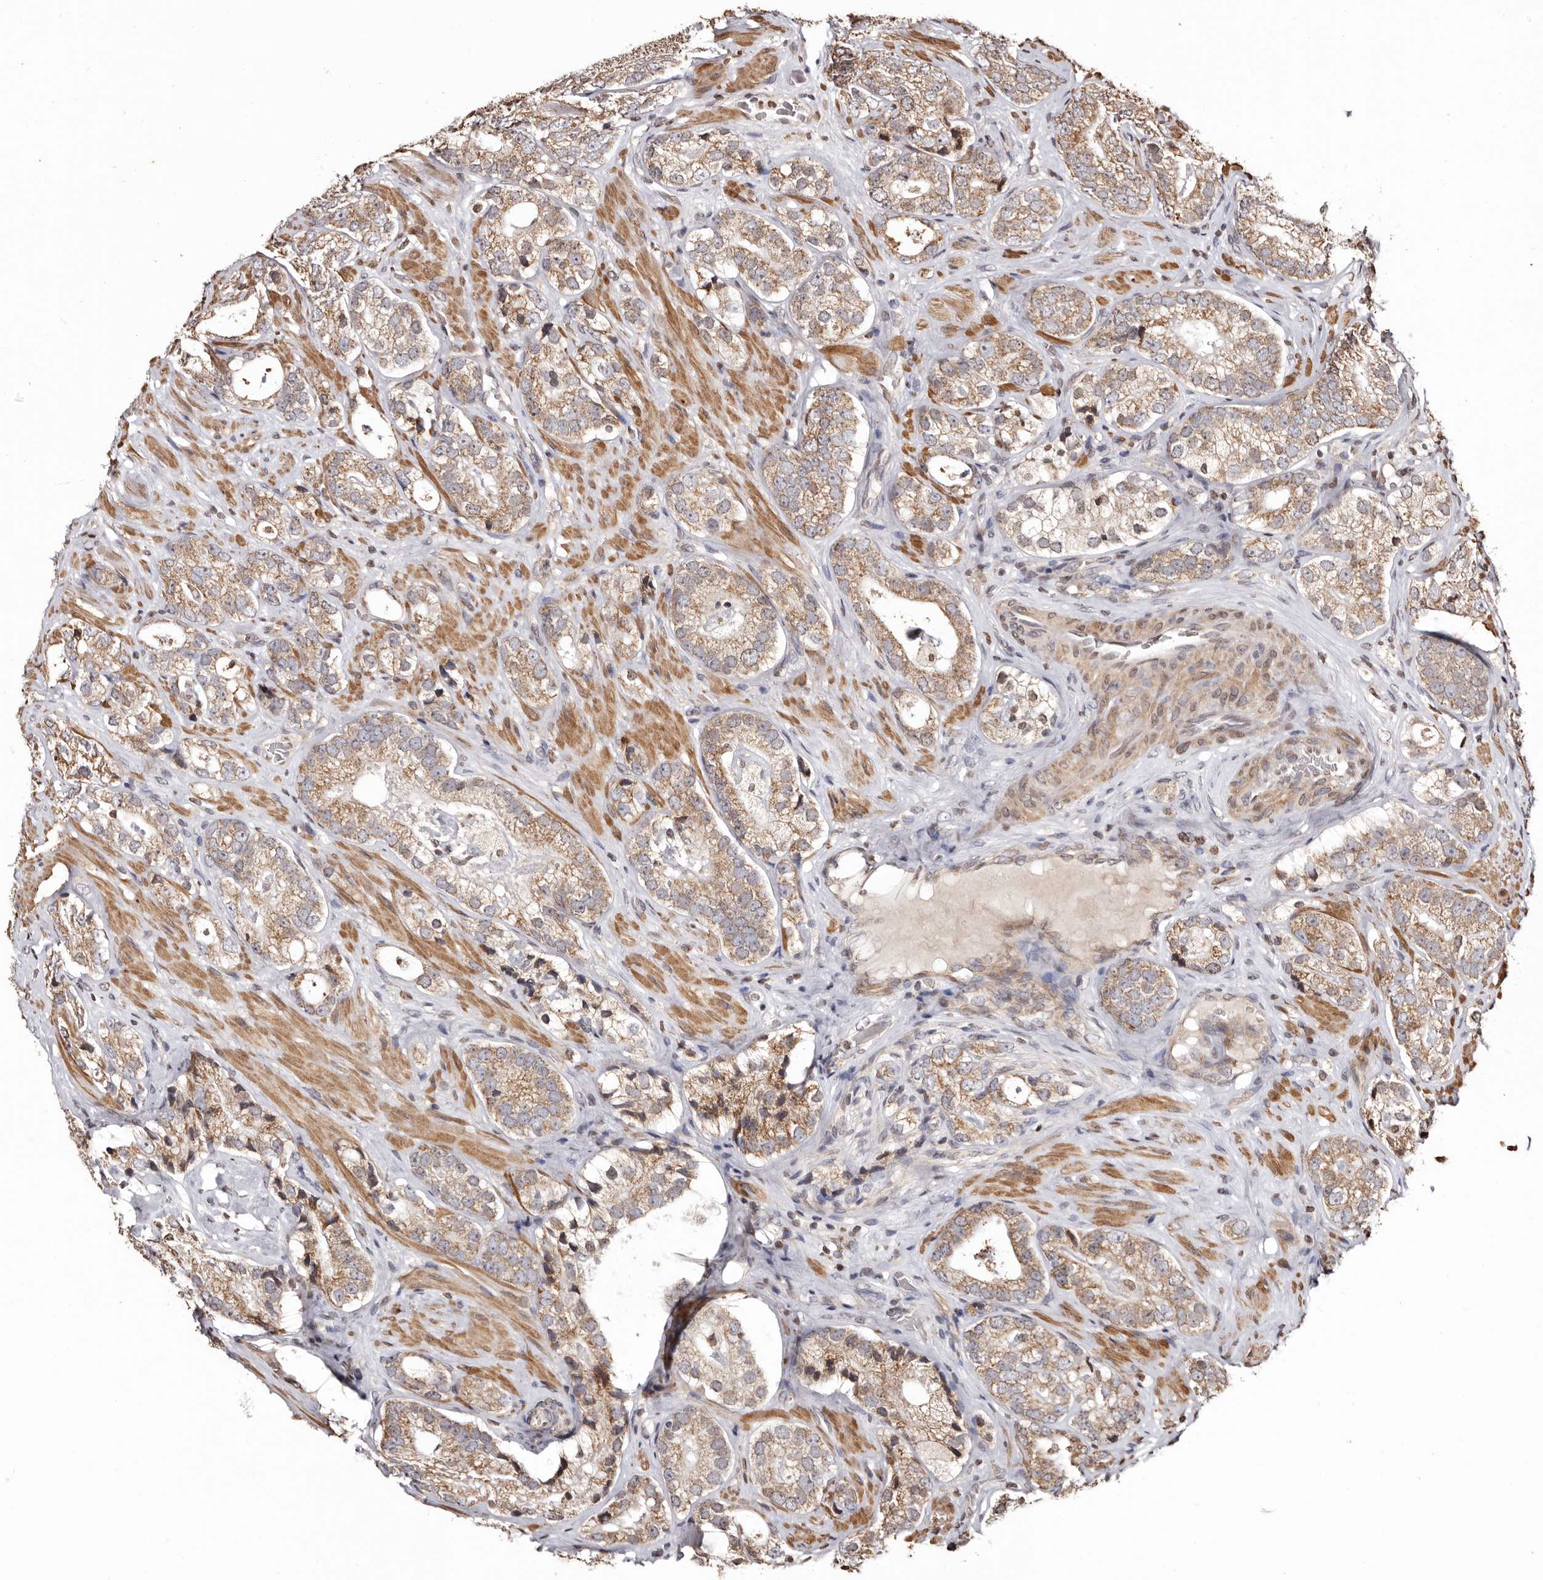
{"staining": {"intensity": "moderate", "quantity": ">75%", "location": "cytoplasmic/membranous"}, "tissue": "prostate cancer", "cell_type": "Tumor cells", "image_type": "cancer", "snomed": [{"axis": "morphology", "description": "Adenocarcinoma, High grade"}, {"axis": "topography", "description": "Prostate"}], "caption": "This image shows prostate cancer stained with IHC to label a protein in brown. The cytoplasmic/membranous of tumor cells show moderate positivity for the protein. Nuclei are counter-stained blue.", "gene": "CCDC190", "patient": {"sex": "male", "age": 56}}